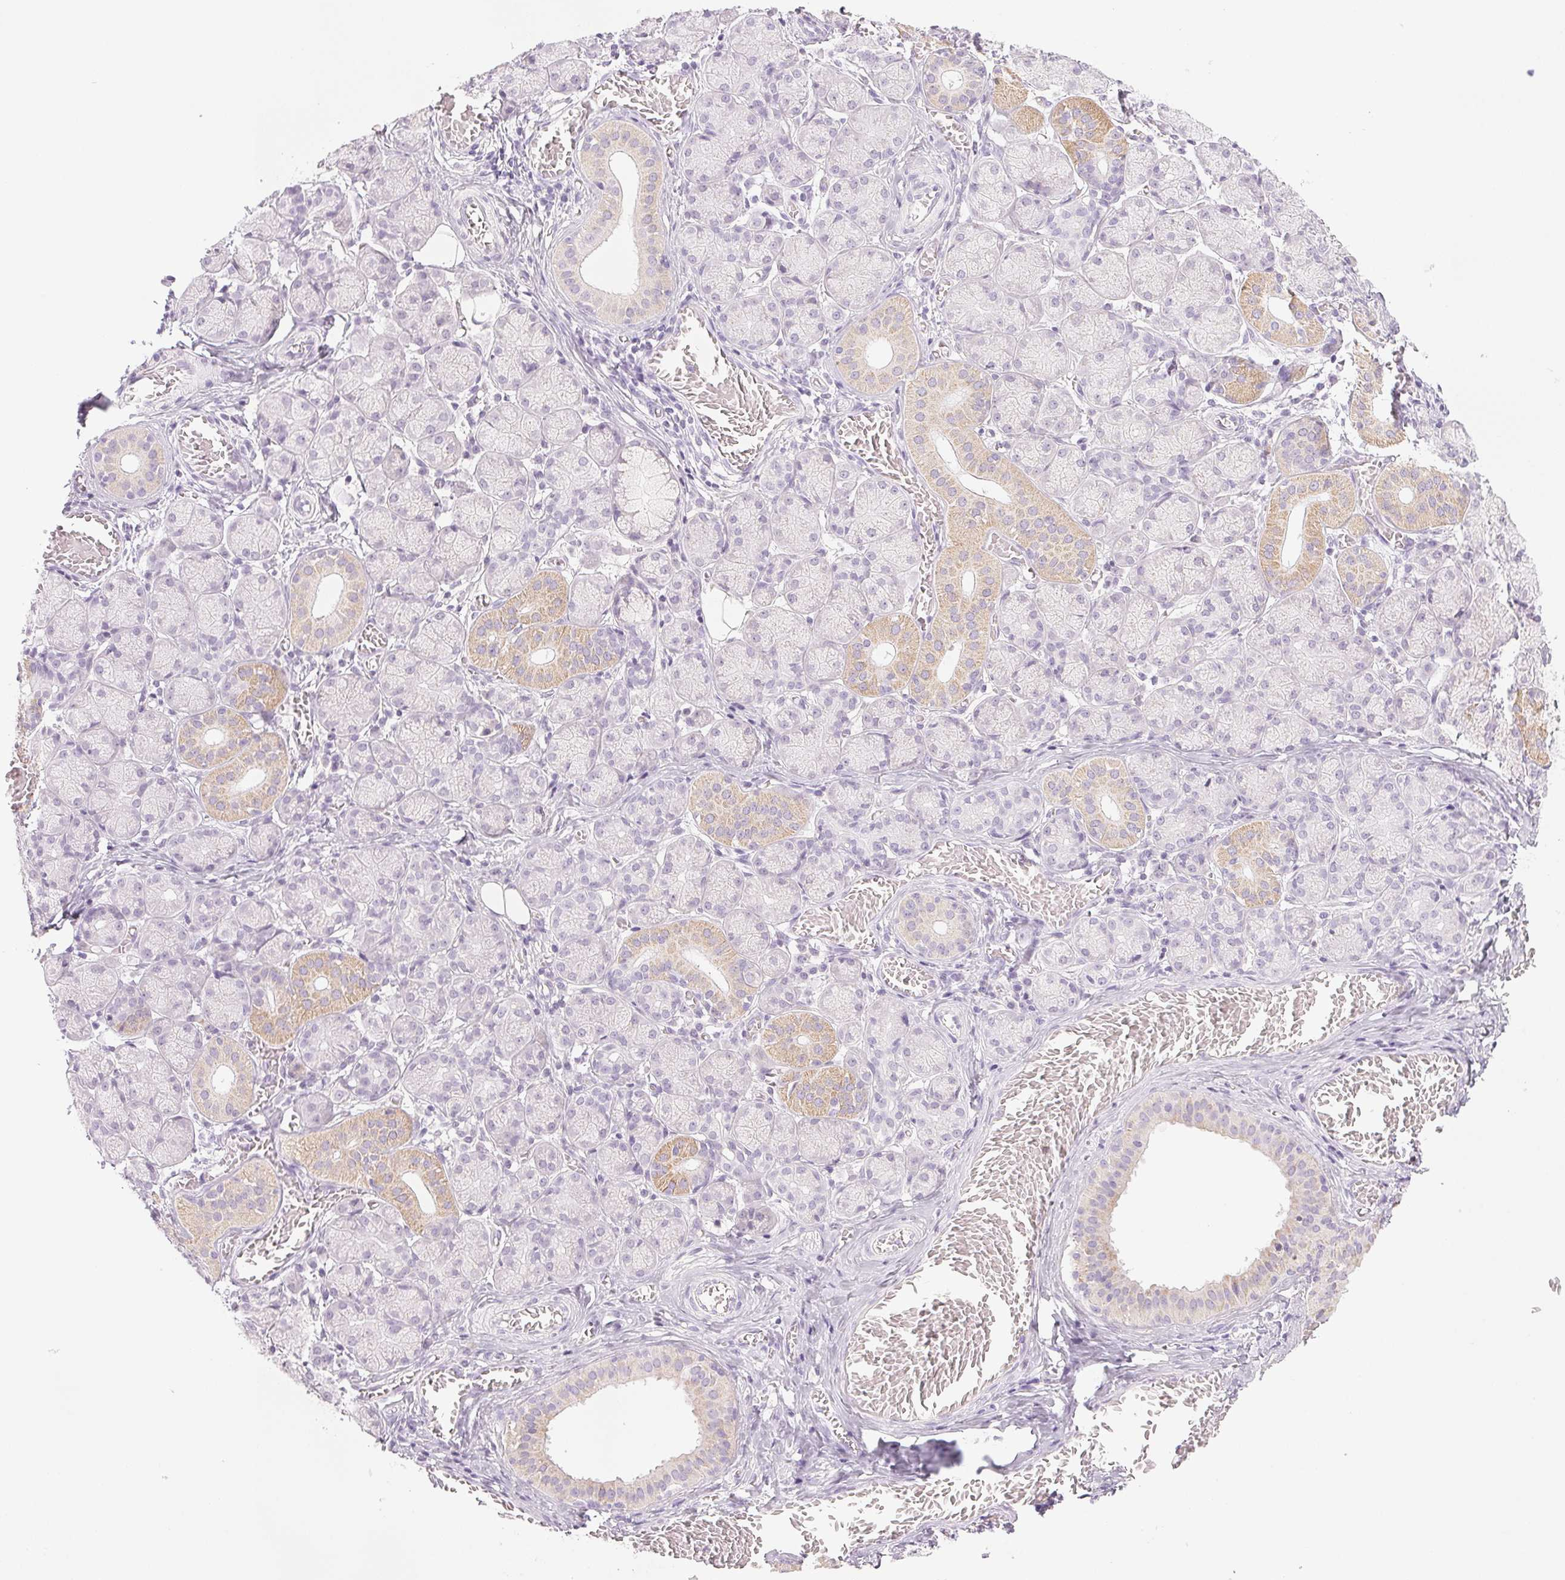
{"staining": {"intensity": "weak", "quantity": "<25%", "location": "cytoplasmic/membranous"}, "tissue": "salivary gland", "cell_type": "Glandular cells", "image_type": "normal", "snomed": [{"axis": "morphology", "description": "Normal tissue, NOS"}, {"axis": "topography", "description": "Salivary gland"}, {"axis": "topography", "description": "Peripheral nerve tissue"}], "caption": "Immunohistochemistry micrograph of normal salivary gland stained for a protein (brown), which displays no positivity in glandular cells.", "gene": "COL7A1", "patient": {"sex": "female", "age": 24}}